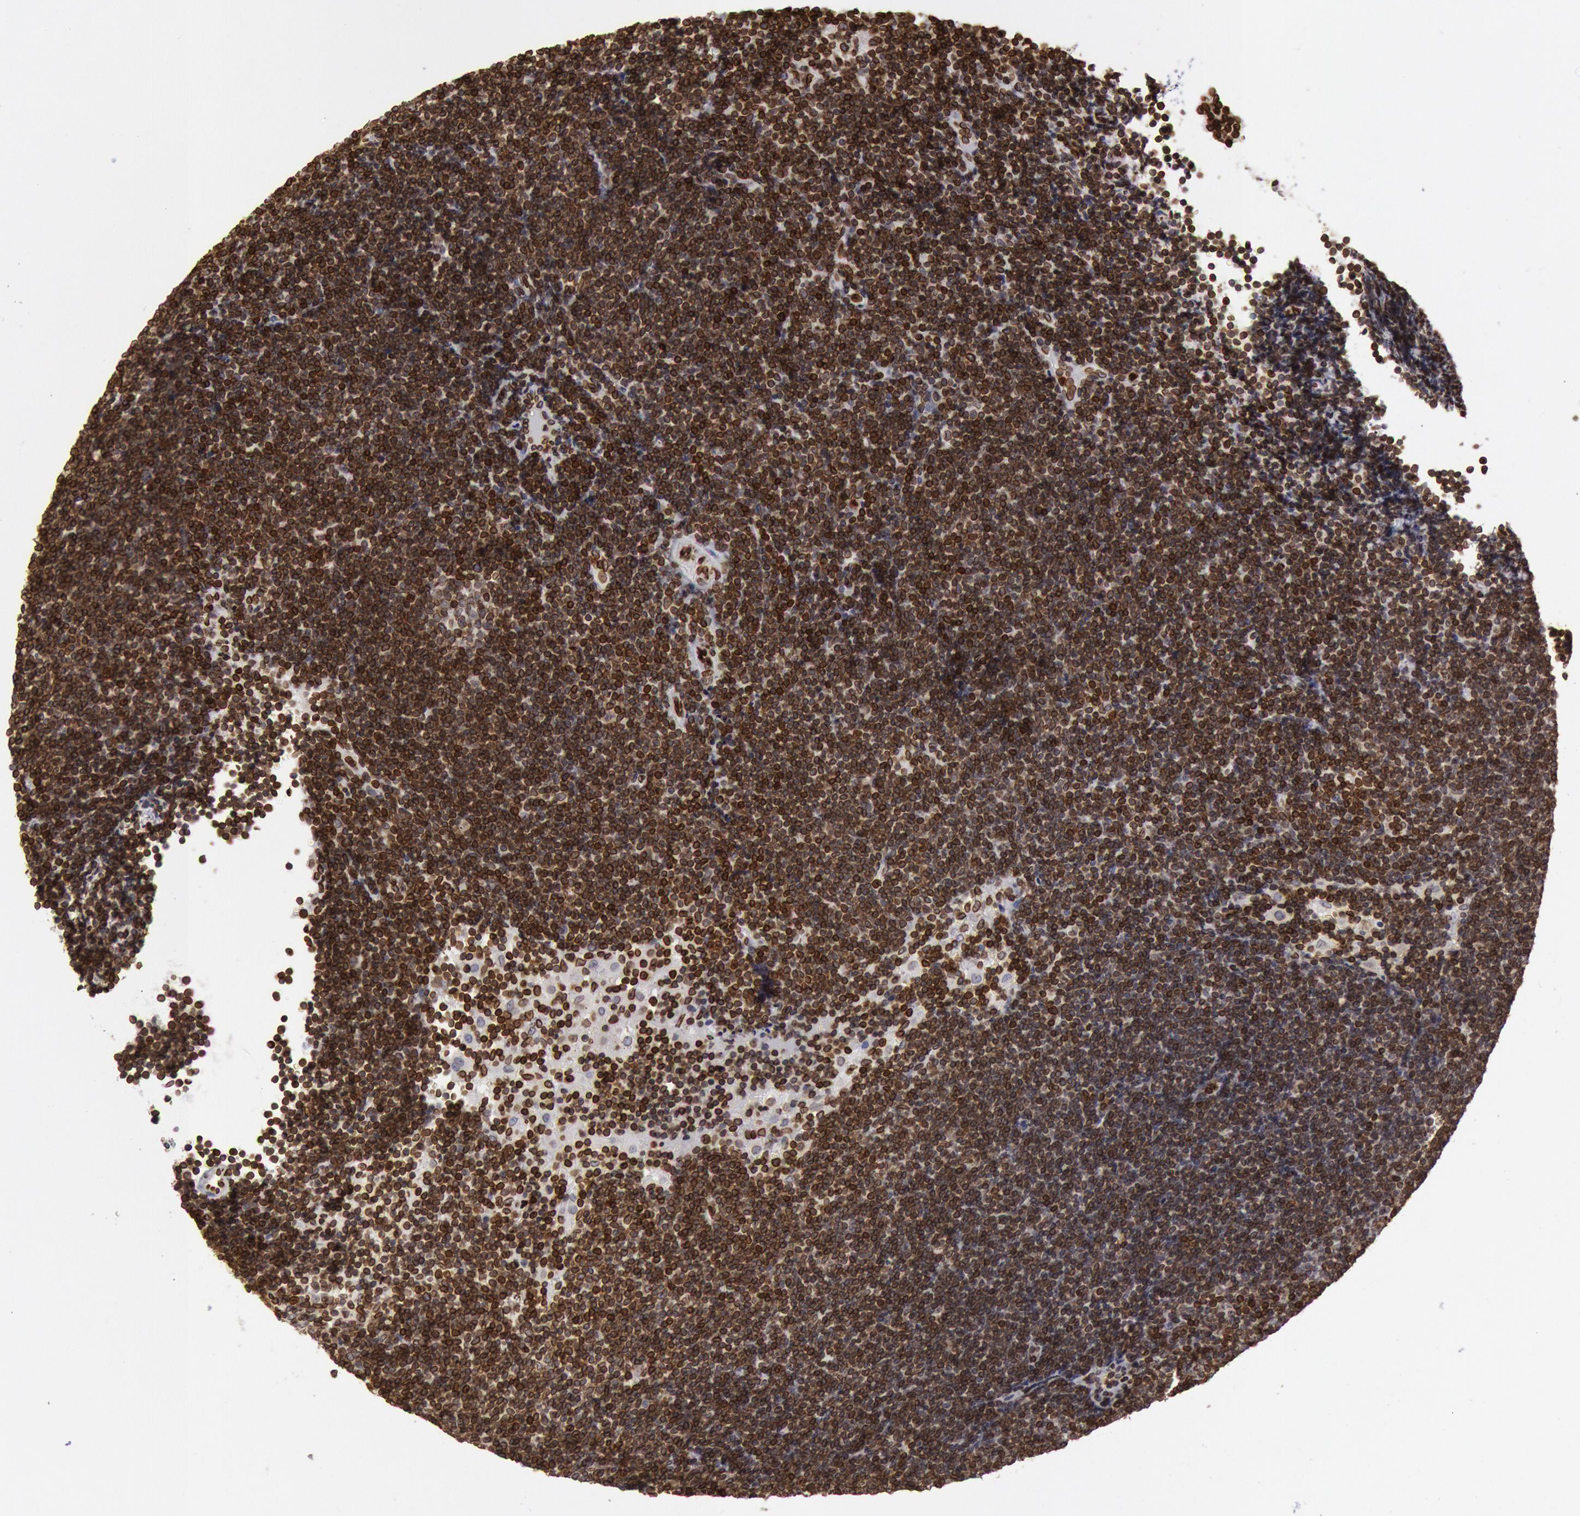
{"staining": {"intensity": "strong", "quantity": ">75%", "location": "cytoplasmic/membranous,nuclear"}, "tissue": "lymphoma", "cell_type": "Tumor cells", "image_type": "cancer", "snomed": [{"axis": "morphology", "description": "Malignant lymphoma, non-Hodgkin's type, Low grade"}, {"axis": "topography", "description": "Lymph node"}], "caption": "A micrograph of lymphoma stained for a protein shows strong cytoplasmic/membranous and nuclear brown staining in tumor cells.", "gene": "SUN2", "patient": {"sex": "female", "age": 51}}